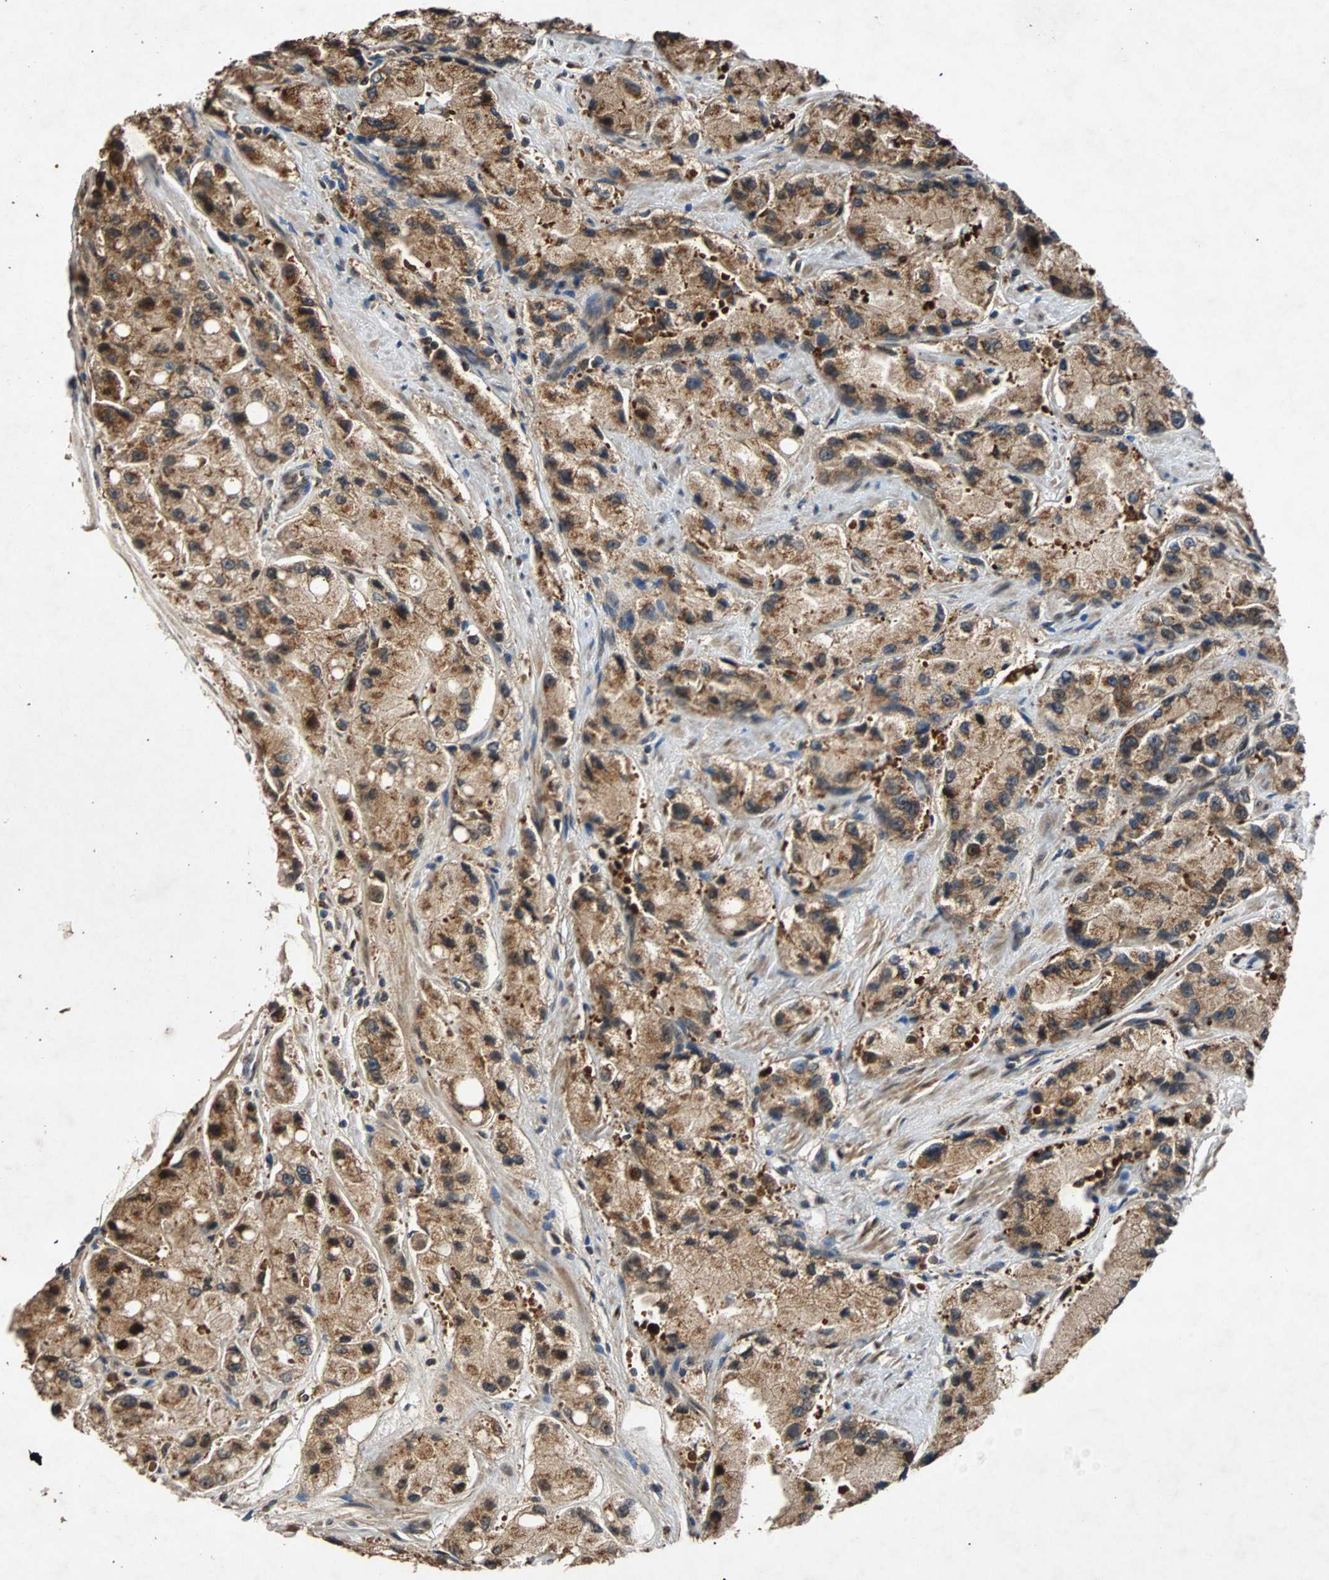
{"staining": {"intensity": "strong", "quantity": ">75%", "location": "cytoplasmic/membranous,nuclear"}, "tissue": "prostate cancer", "cell_type": "Tumor cells", "image_type": "cancer", "snomed": [{"axis": "morphology", "description": "Adenocarcinoma, High grade"}, {"axis": "topography", "description": "Prostate"}], "caption": "A high amount of strong cytoplasmic/membranous and nuclear positivity is seen in about >75% of tumor cells in high-grade adenocarcinoma (prostate) tissue.", "gene": "USP31", "patient": {"sex": "male", "age": 58}}